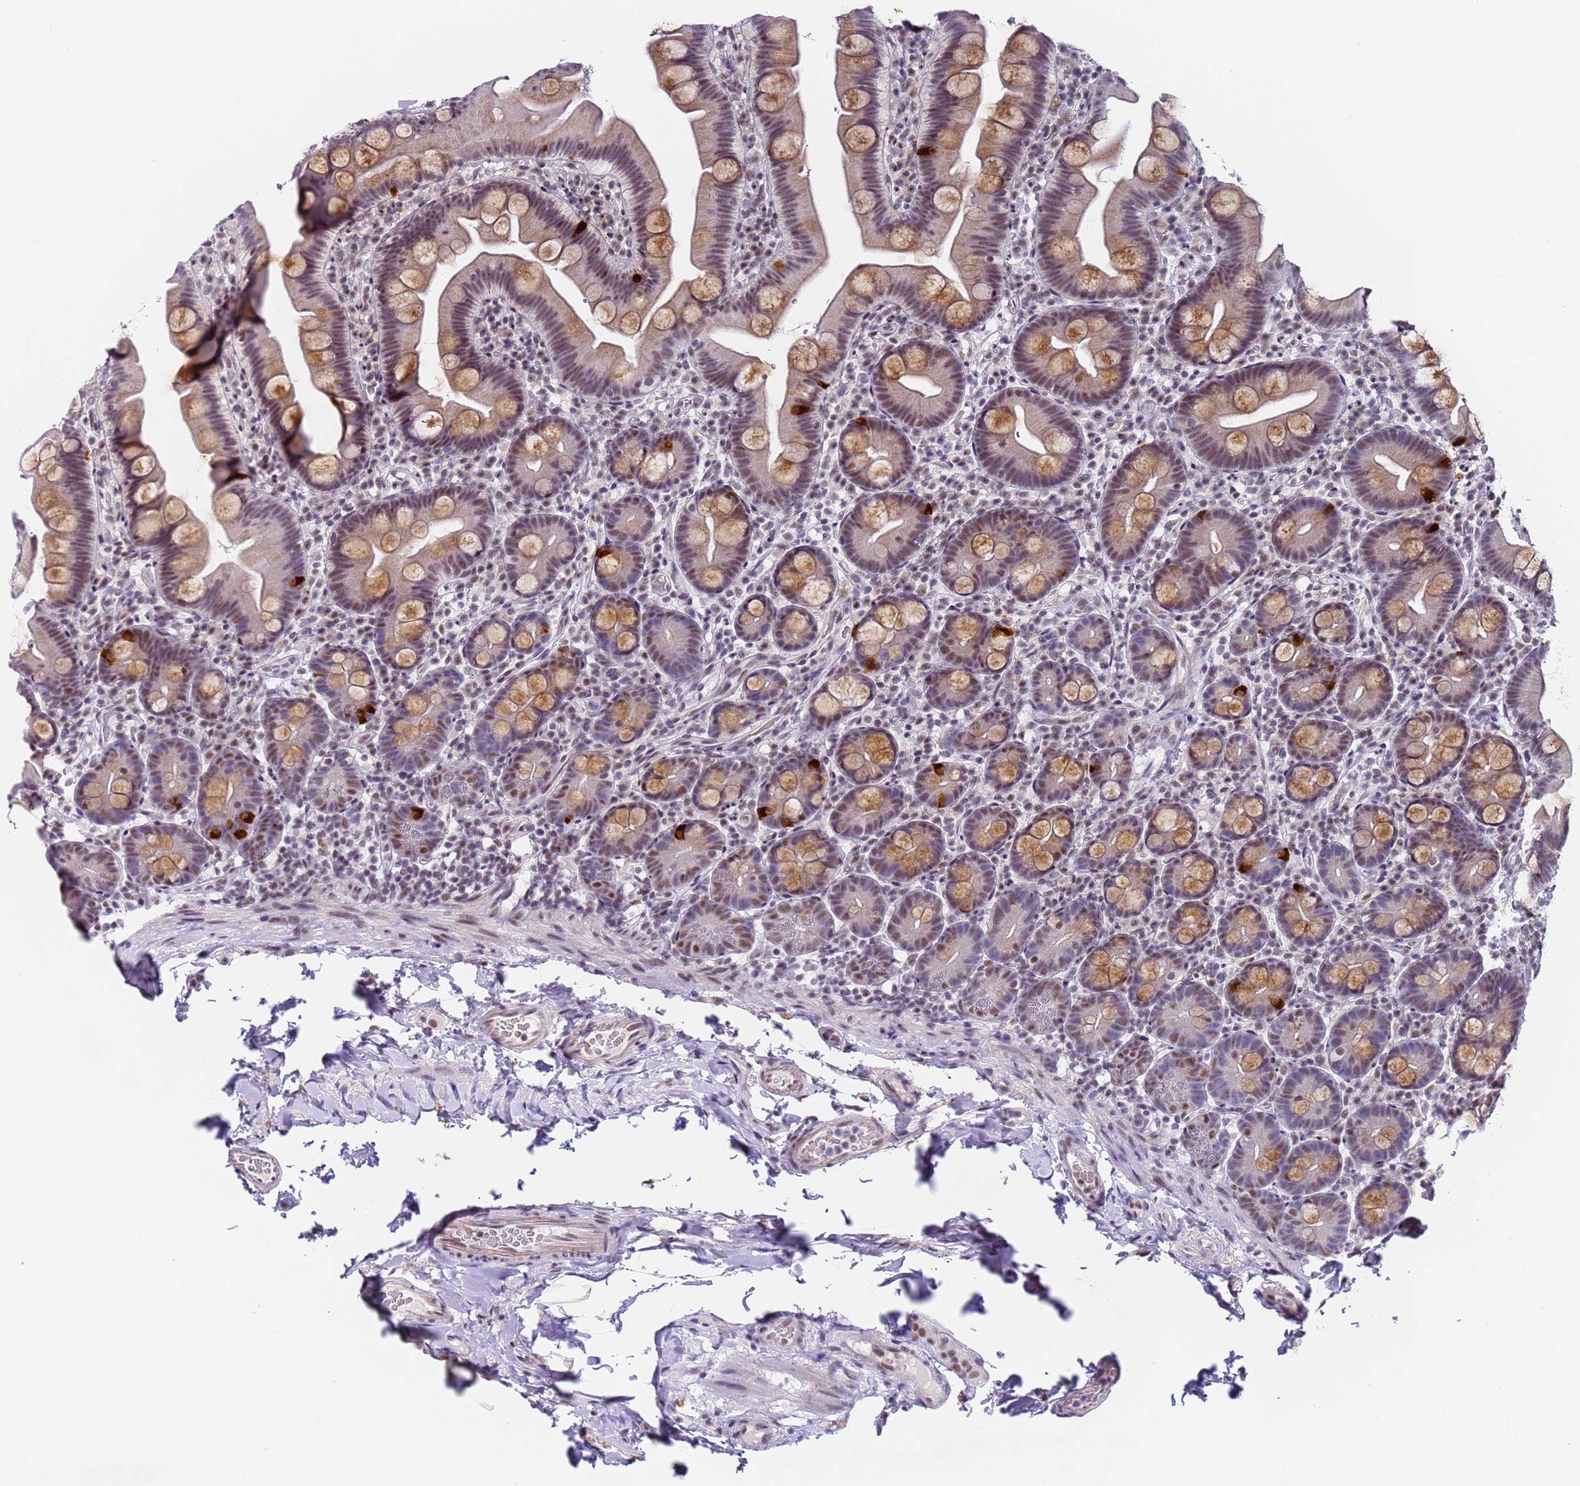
{"staining": {"intensity": "moderate", "quantity": "25%-75%", "location": "cytoplasmic/membranous,nuclear"}, "tissue": "small intestine", "cell_type": "Glandular cells", "image_type": "normal", "snomed": [{"axis": "morphology", "description": "Normal tissue, NOS"}, {"axis": "topography", "description": "Small intestine"}], "caption": "Protein analysis of benign small intestine shows moderate cytoplasmic/membranous,nuclear expression in approximately 25%-75% of glandular cells.", "gene": "FNBP4", "patient": {"sex": "female", "age": 68}}